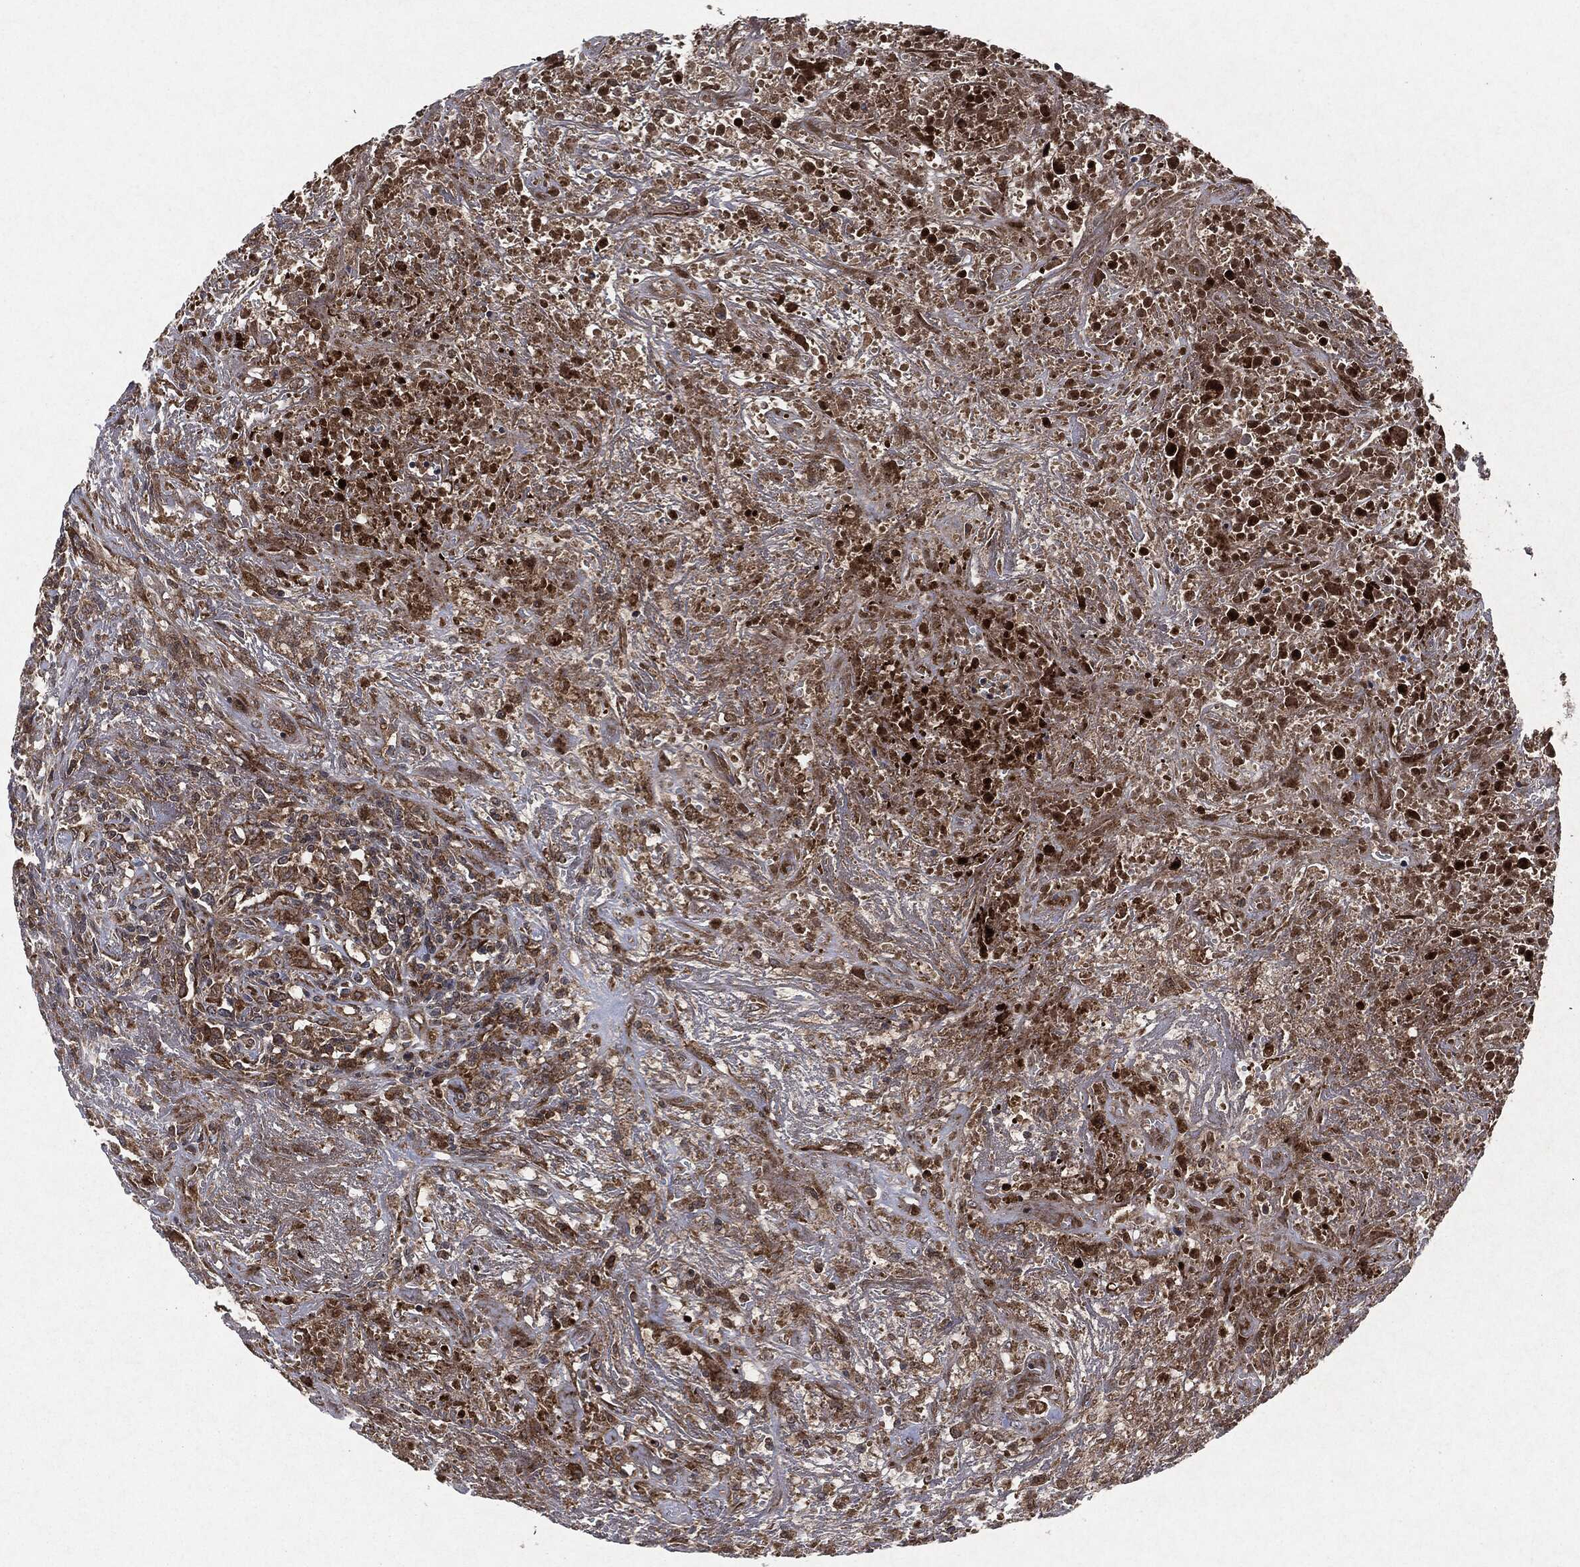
{"staining": {"intensity": "strong", "quantity": "<25%", "location": "cytoplasmic/membranous"}, "tissue": "lymphoma", "cell_type": "Tumor cells", "image_type": "cancer", "snomed": [{"axis": "morphology", "description": "Malignant lymphoma, non-Hodgkin's type, High grade"}, {"axis": "topography", "description": "Lung"}], "caption": "There is medium levels of strong cytoplasmic/membranous positivity in tumor cells of lymphoma, as demonstrated by immunohistochemical staining (brown color).", "gene": "RAF1", "patient": {"sex": "male", "age": 79}}